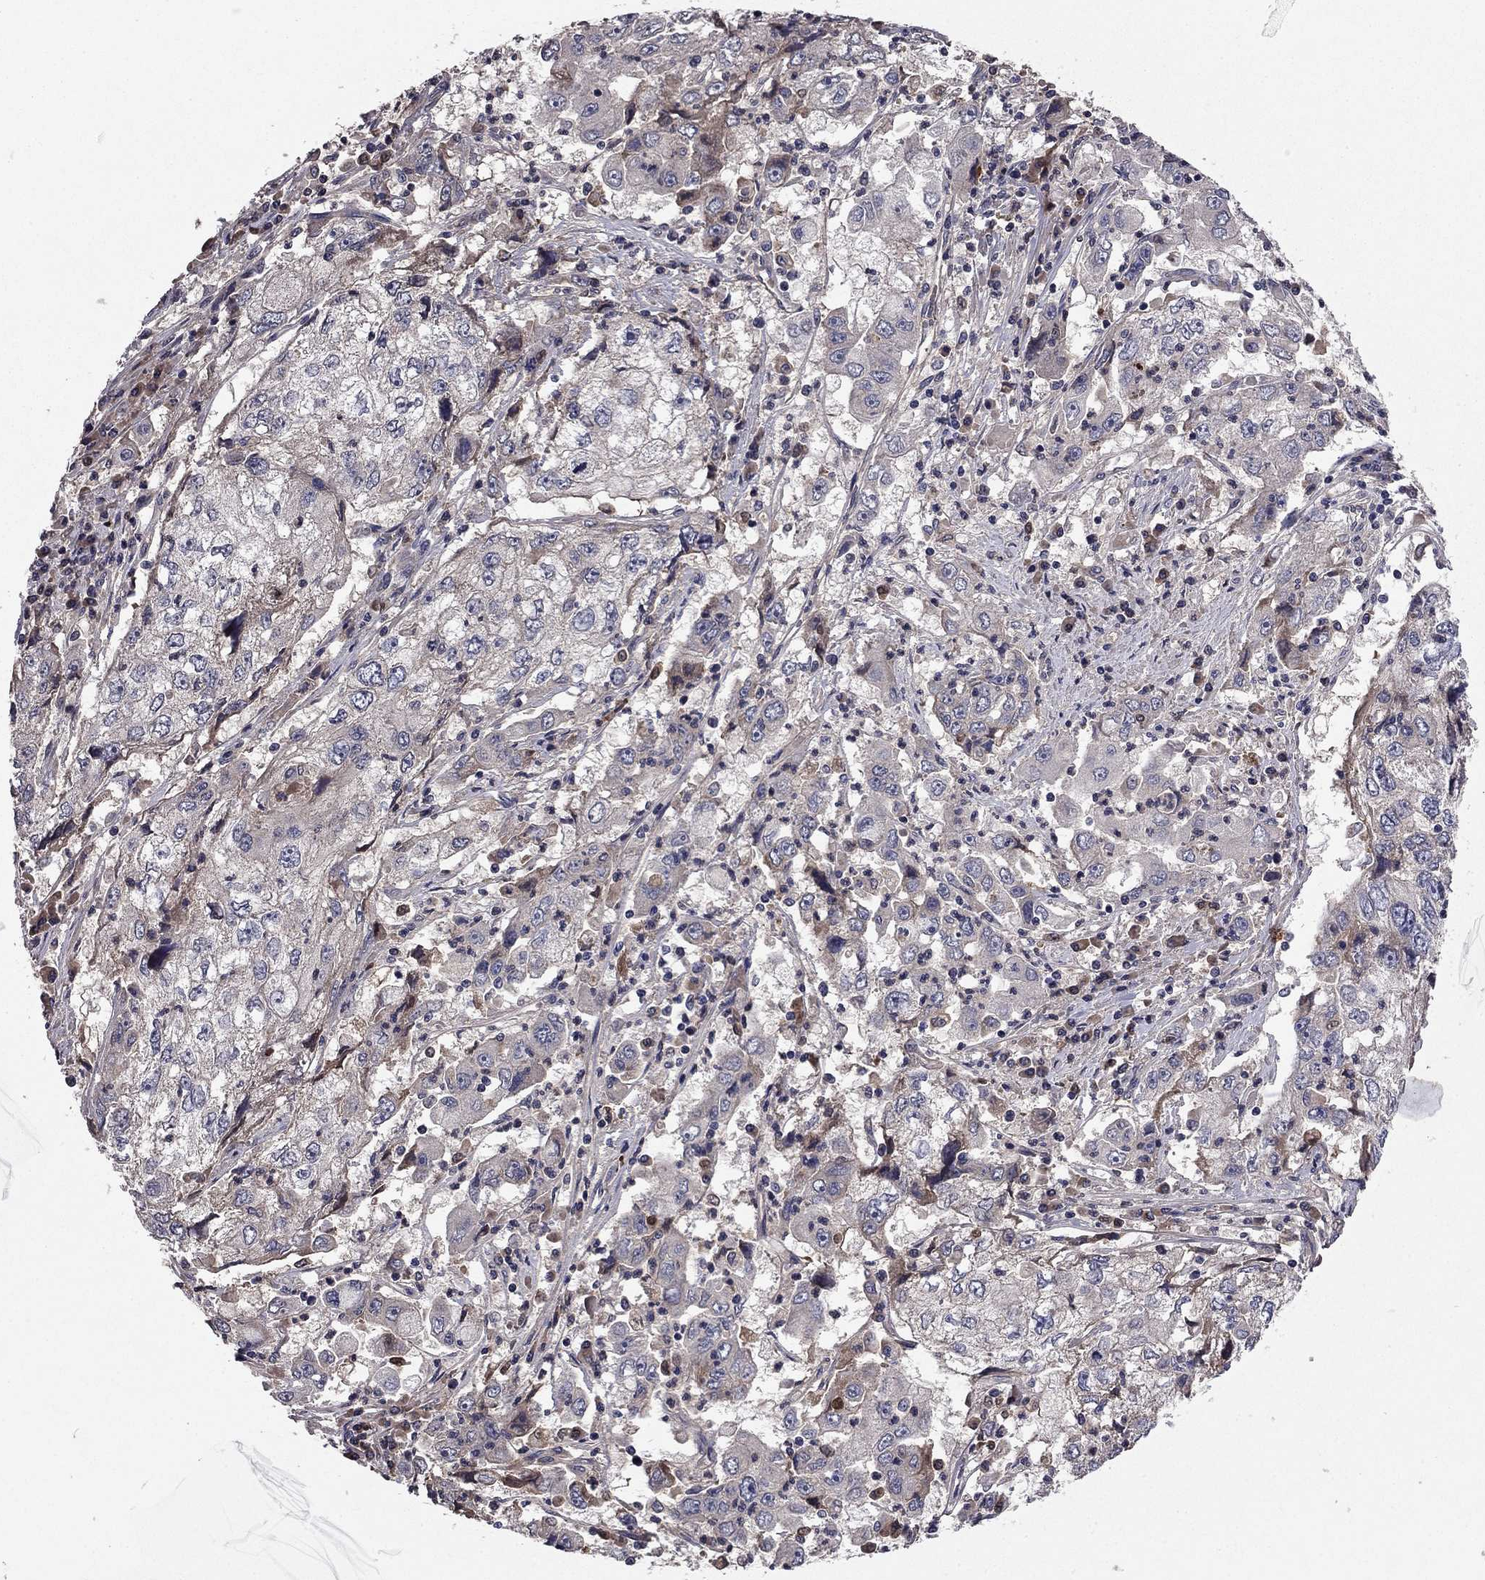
{"staining": {"intensity": "negative", "quantity": "none", "location": "none"}, "tissue": "cervical cancer", "cell_type": "Tumor cells", "image_type": "cancer", "snomed": [{"axis": "morphology", "description": "Squamous cell carcinoma, NOS"}, {"axis": "topography", "description": "Cervix"}], "caption": "There is no significant expression in tumor cells of squamous cell carcinoma (cervical).", "gene": "PROS1", "patient": {"sex": "female", "age": 36}}